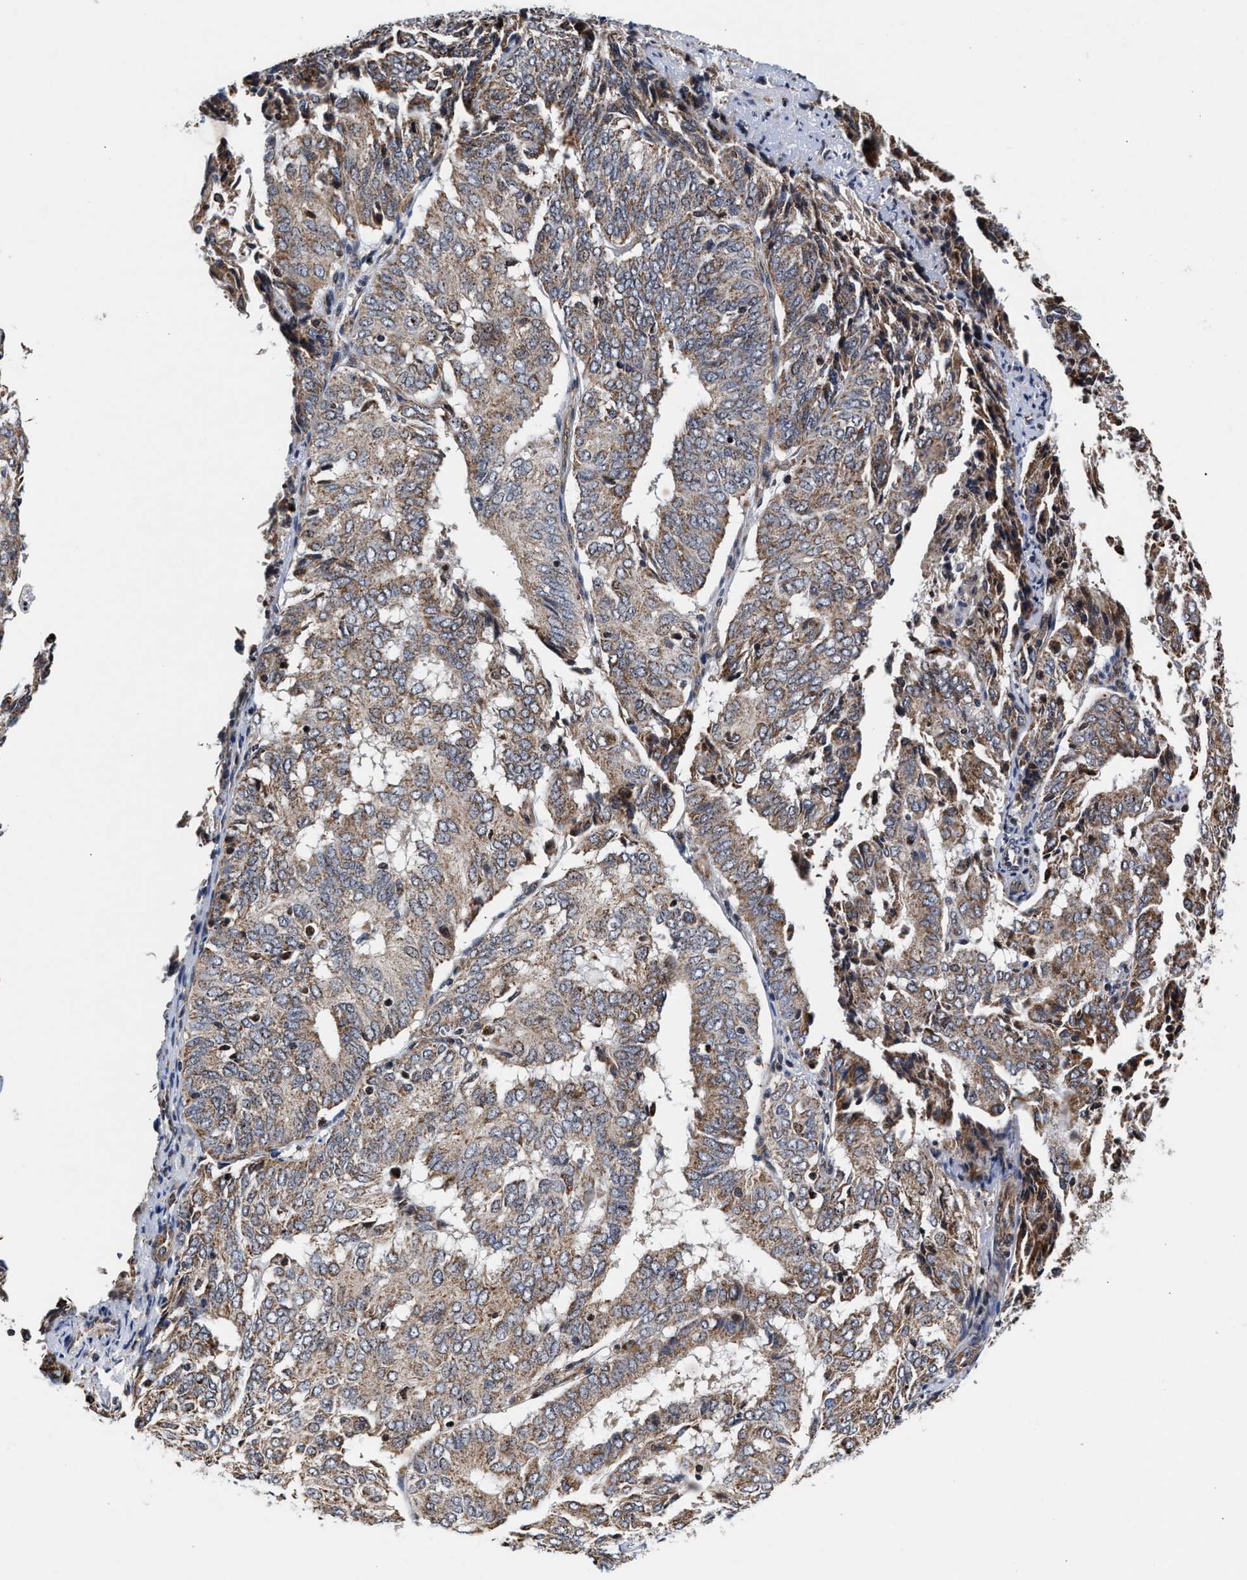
{"staining": {"intensity": "weak", "quantity": ">75%", "location": "cytoplasmic/membranous"}, "tissue": "endometrial cancer", "cell_type": "Tumor cells", "image_type": "cancer", "snomed": [{"axis": "morphology", "description": "Adenocarcinoma, NOS"}, {"axis": "topography", "description": "Uterus"}], "caption": "Human endometrial adenocarcinoma stained for a protein (brown) exhibits weak cytoplasmic/membranous positive staining in approximately >75% of tumor cells.", "gene": "SGK1", "patient": {"sex": "female", "age": 60}}